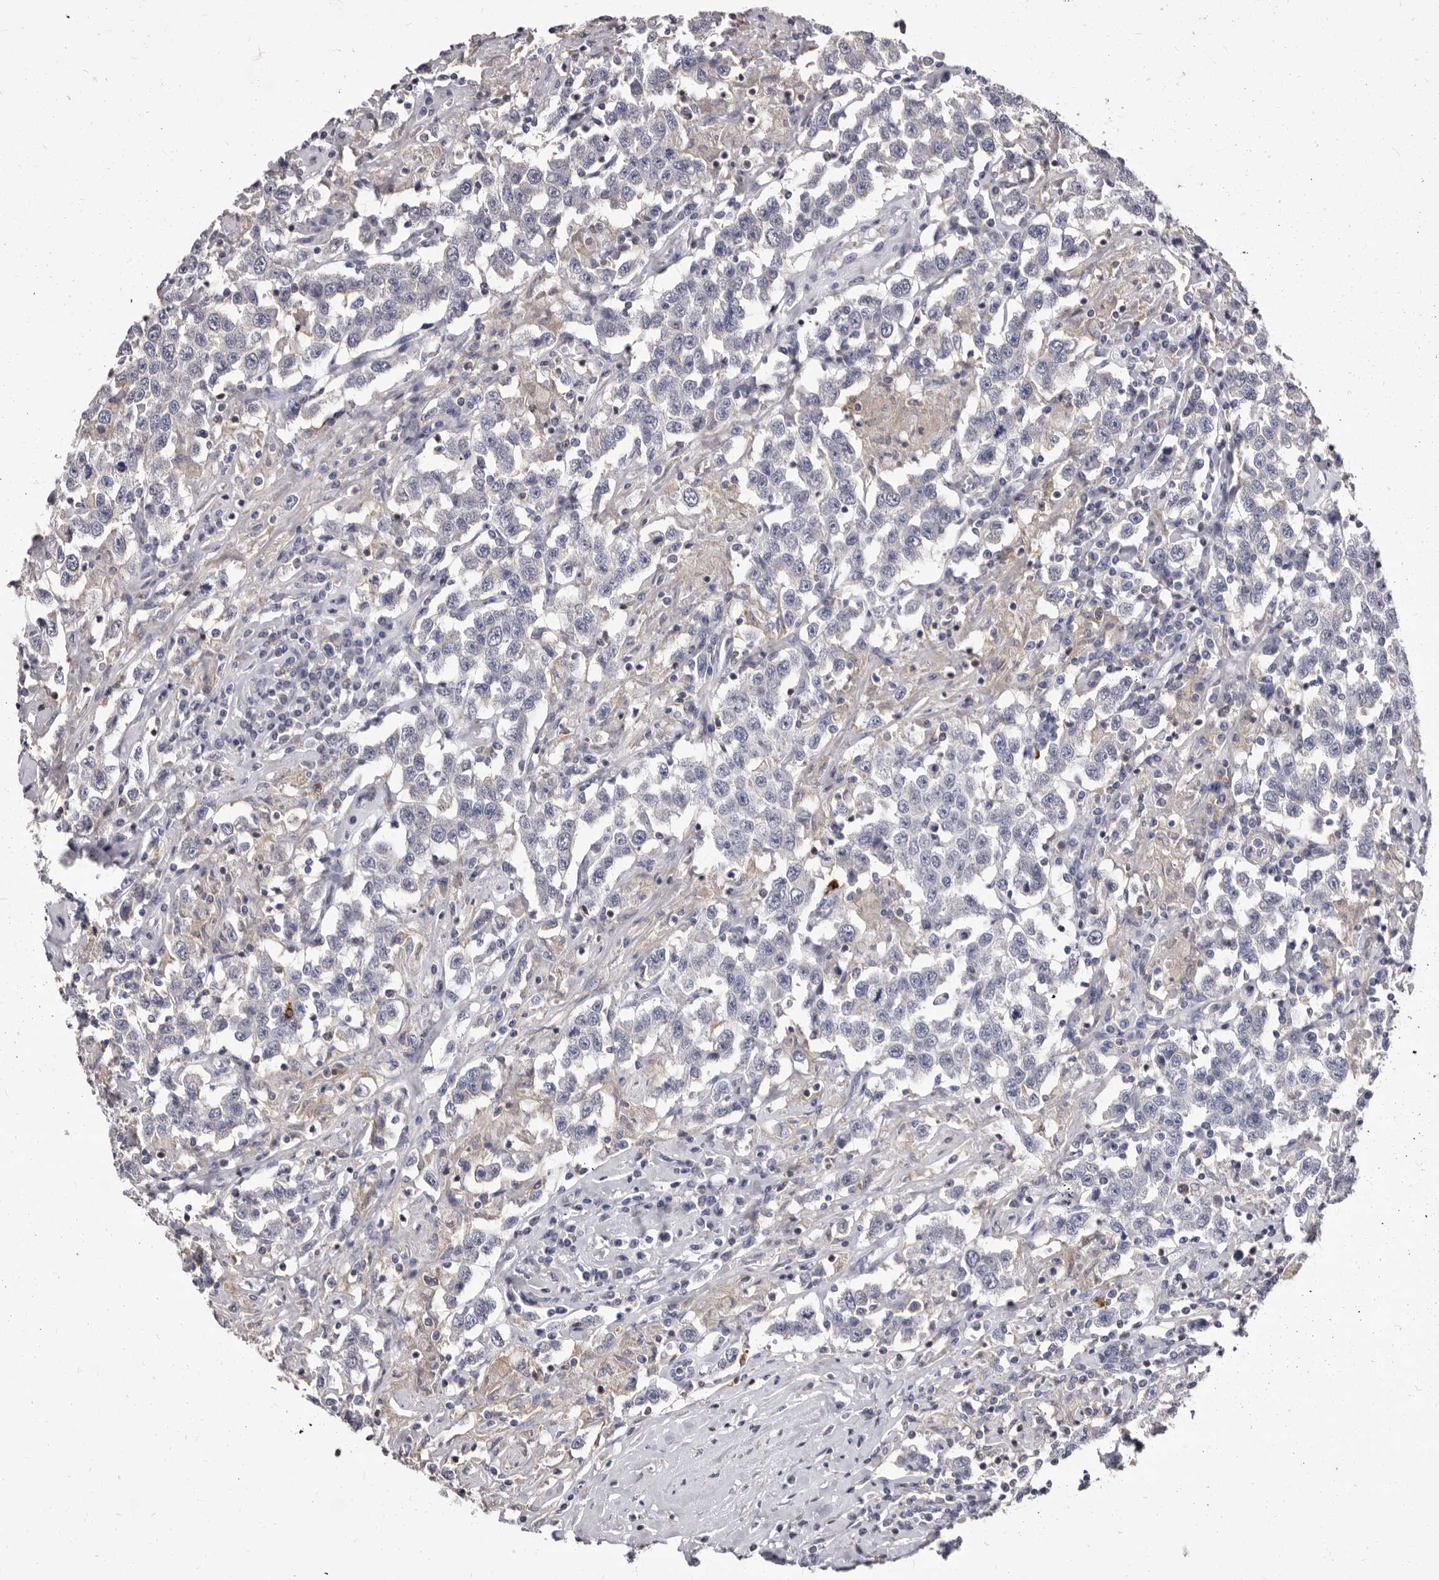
{"staining": {"intensity": "negative", "quantity": "none", "location": "none"}, "tissue": "testis cancer", "cell_type": "Tumor cells", "image_type": "cancer", "snomed": [{"axis": "morphology", "description": "Seminoma, NOS"}, {"axis": "topography", "description": "Testis"}], "caption": "Immunohistochemistry of human testis seminoma exhibits no staining in tumor cells. The staining was performed using DAB to visualize the protein expression in brown, while the nuclei were stained in blue with hematoxylin (Magnification: 20x).", "gene": "NIBAN1", "patient": {"sex": "male", "age": 41}}